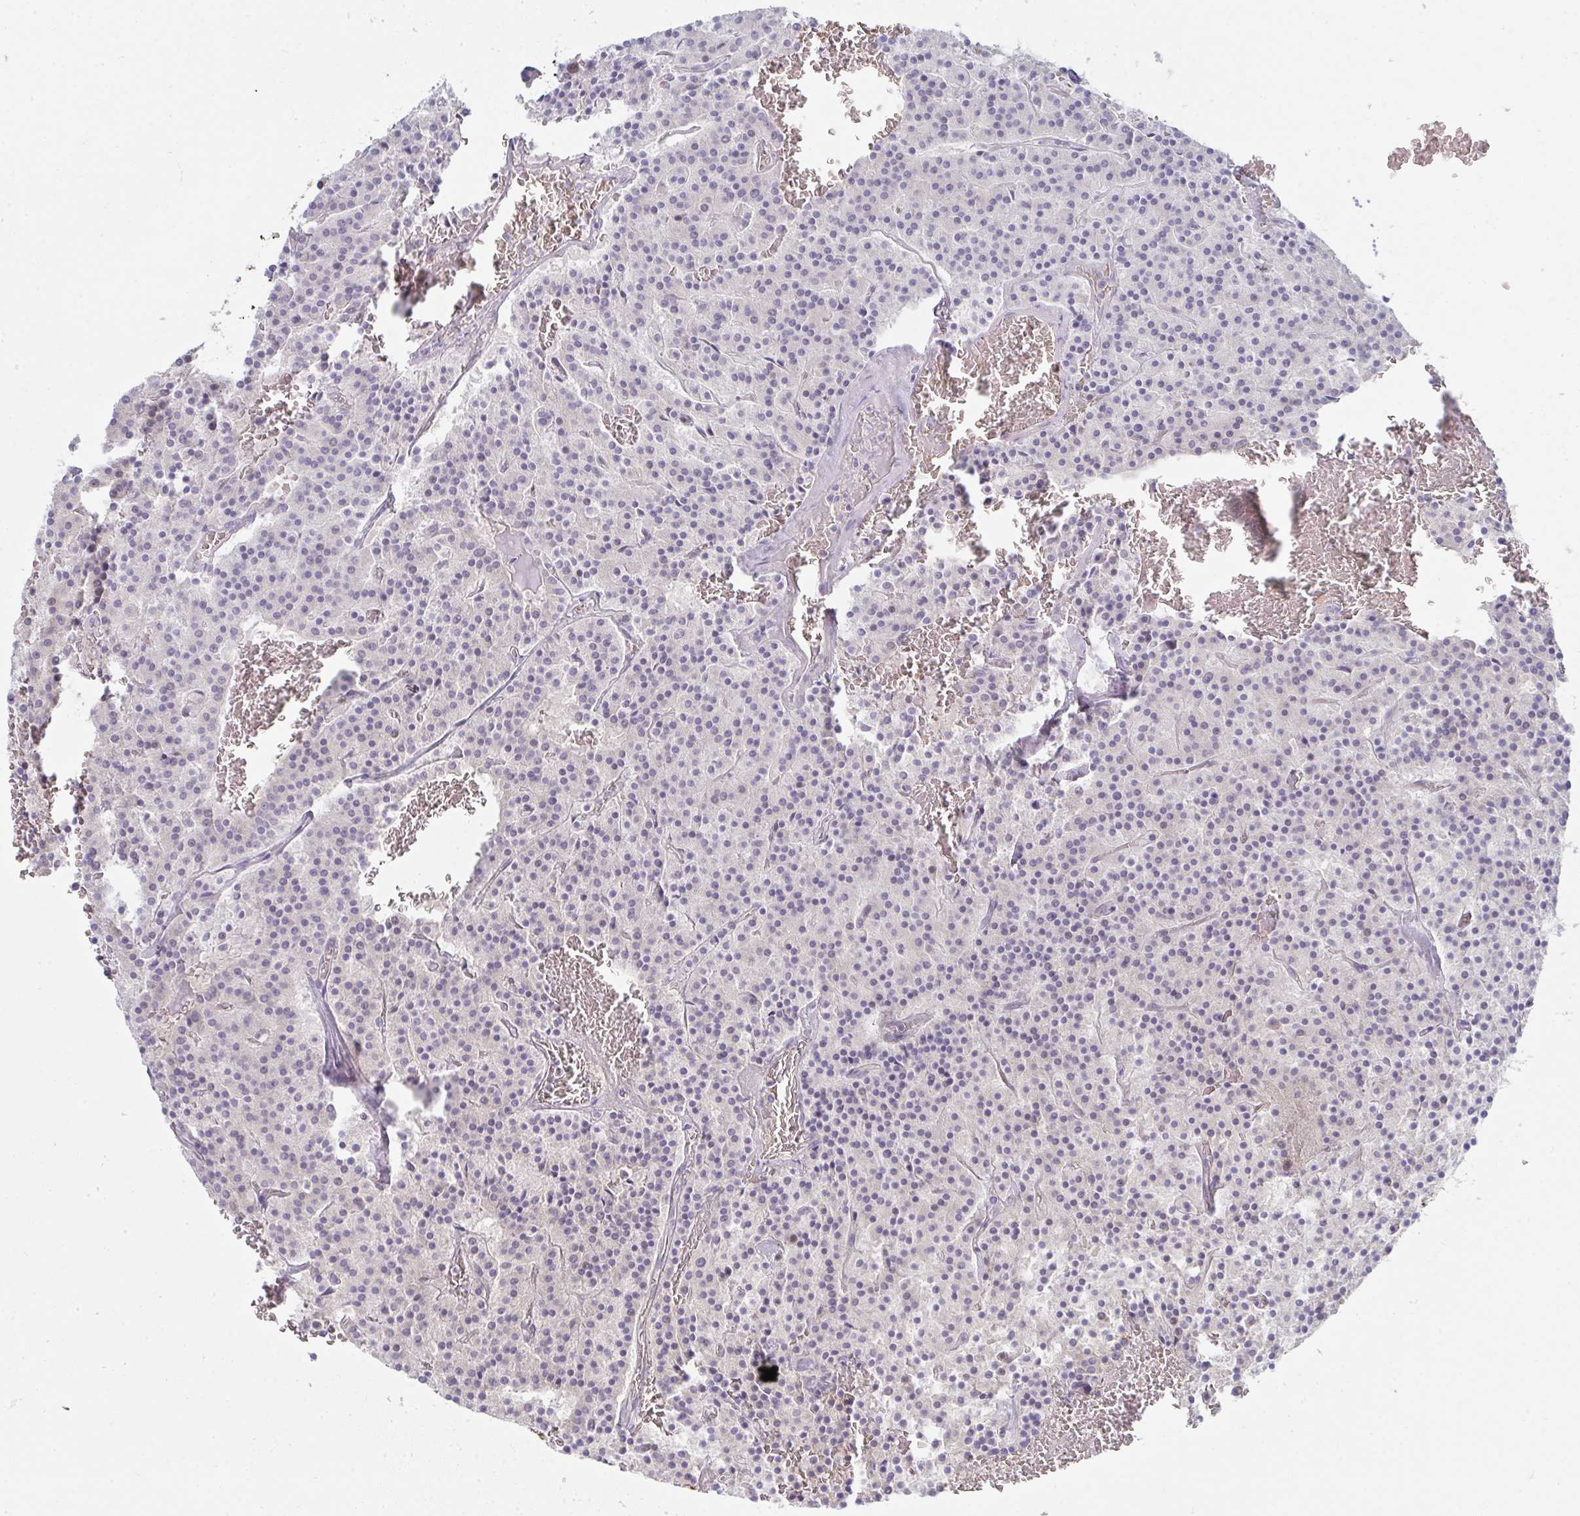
{"staining": {"intensity": "negative", "quantity": "none", "location": "none"}, "tissue": "carcinoid", "cell_type": "Tumor cells", "image_type": "cancer", "snomed": [{"axis": "morphology", "description": "Carcinoid, malignant, NOS"}, {"axis": "topography", "description": "Lung"}], "caption": "The image reveals no staining of tumor cells in carcinoid. (DAB (3,3'-diaminobenzidine) immunohistochemistry with hematoxylin counter stain).", "gene": "SHB", "patient": {"sex": "male", "age": 70}}